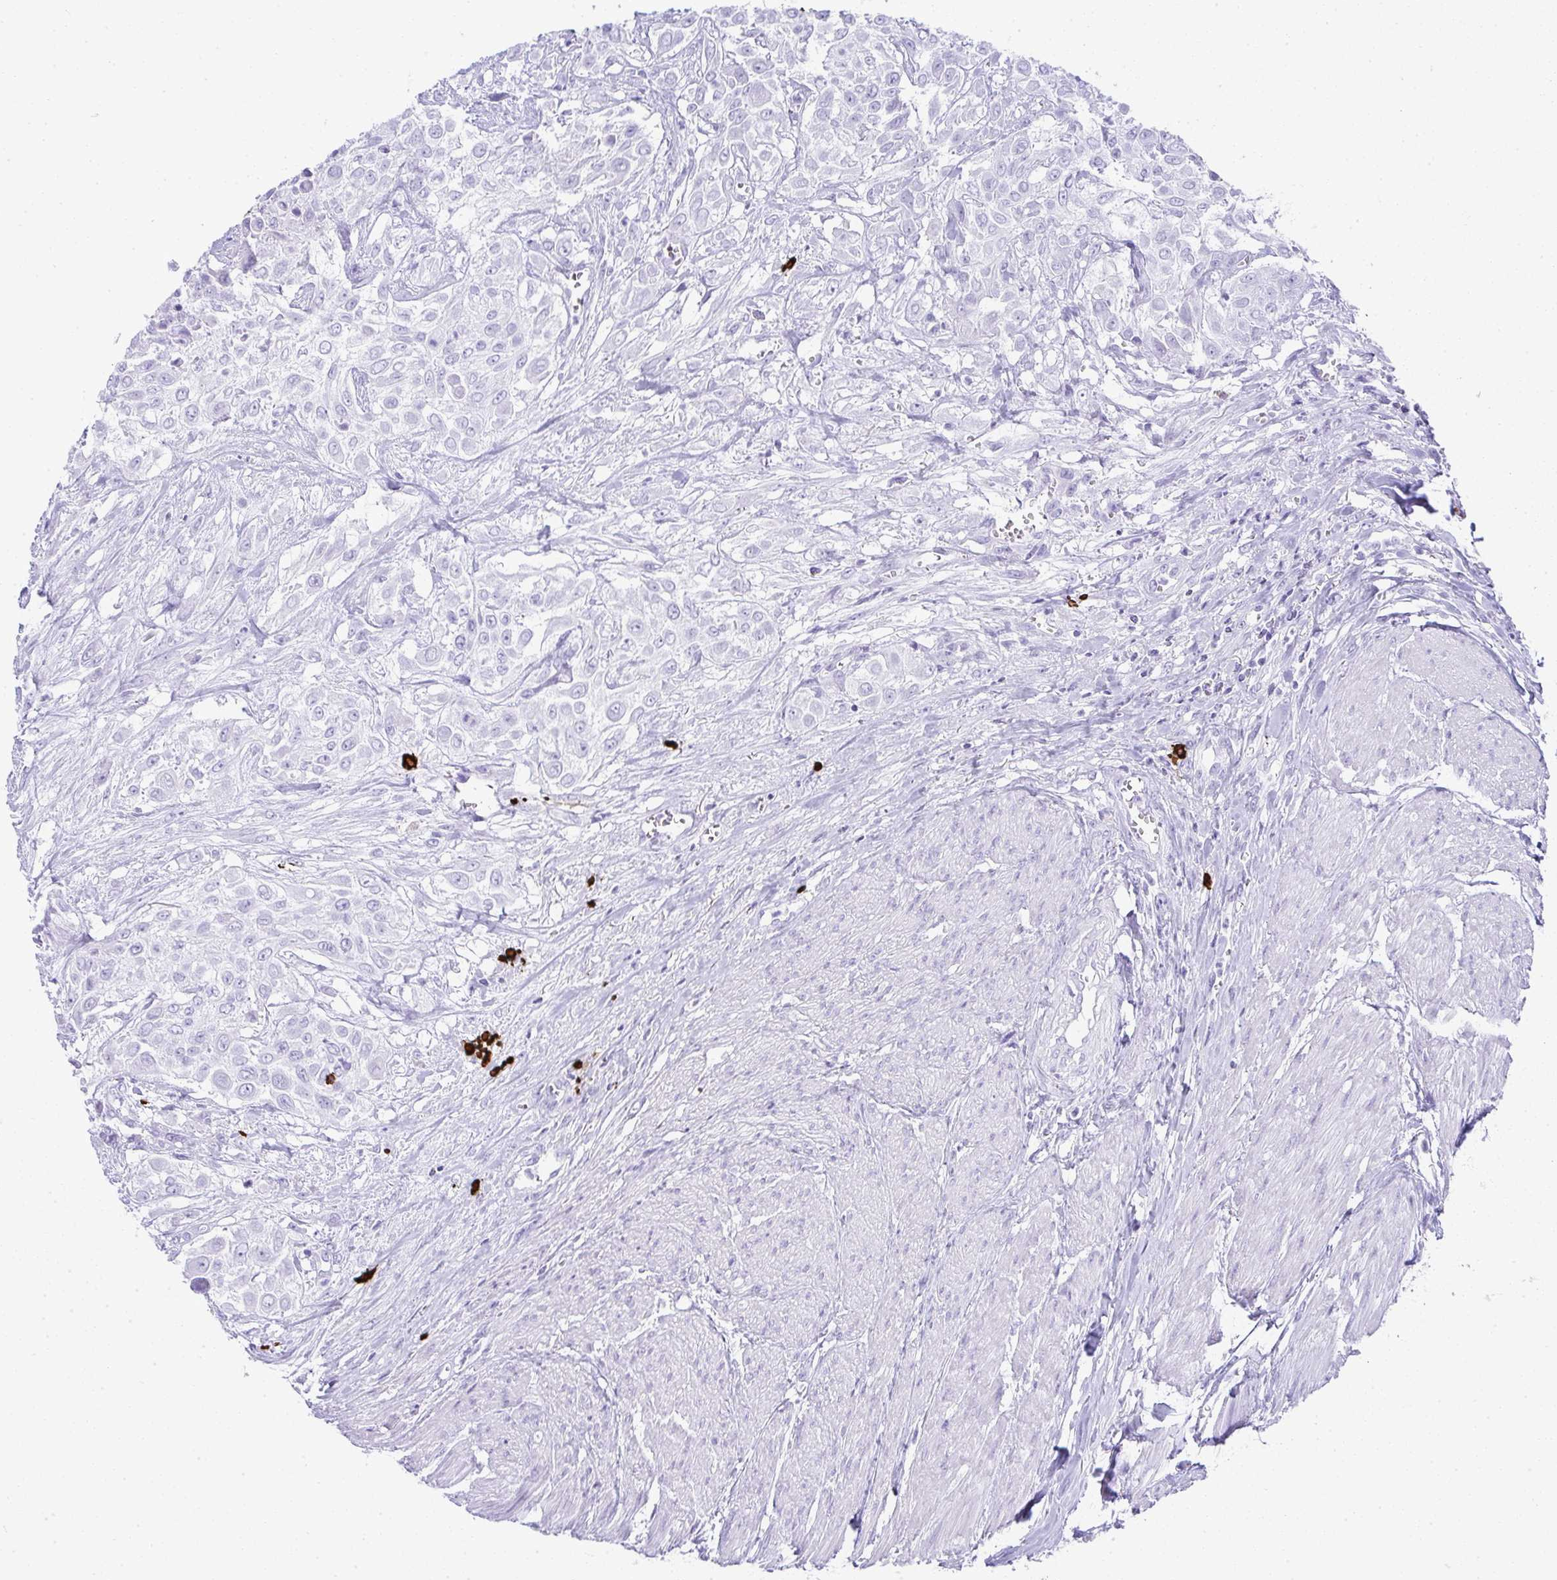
{"staining": {"intensity": "negative", "quantity": "none", "location": "none"}, "tissue": "urothelial cancer", "cell_type": "Tumor cells", "image_type": "cancer", "snomed": [{"axis": "morphology", "description": "Urothelial carcinoma, High grade"}, {"axis": "topography", "description": "Urinary bladder"}], "caption": "There is no significant staining in tumor cells of high-grade urothelial carcinoma.", "gene": "CDADC1", "patient": {"sex": "male", "age": 57}}